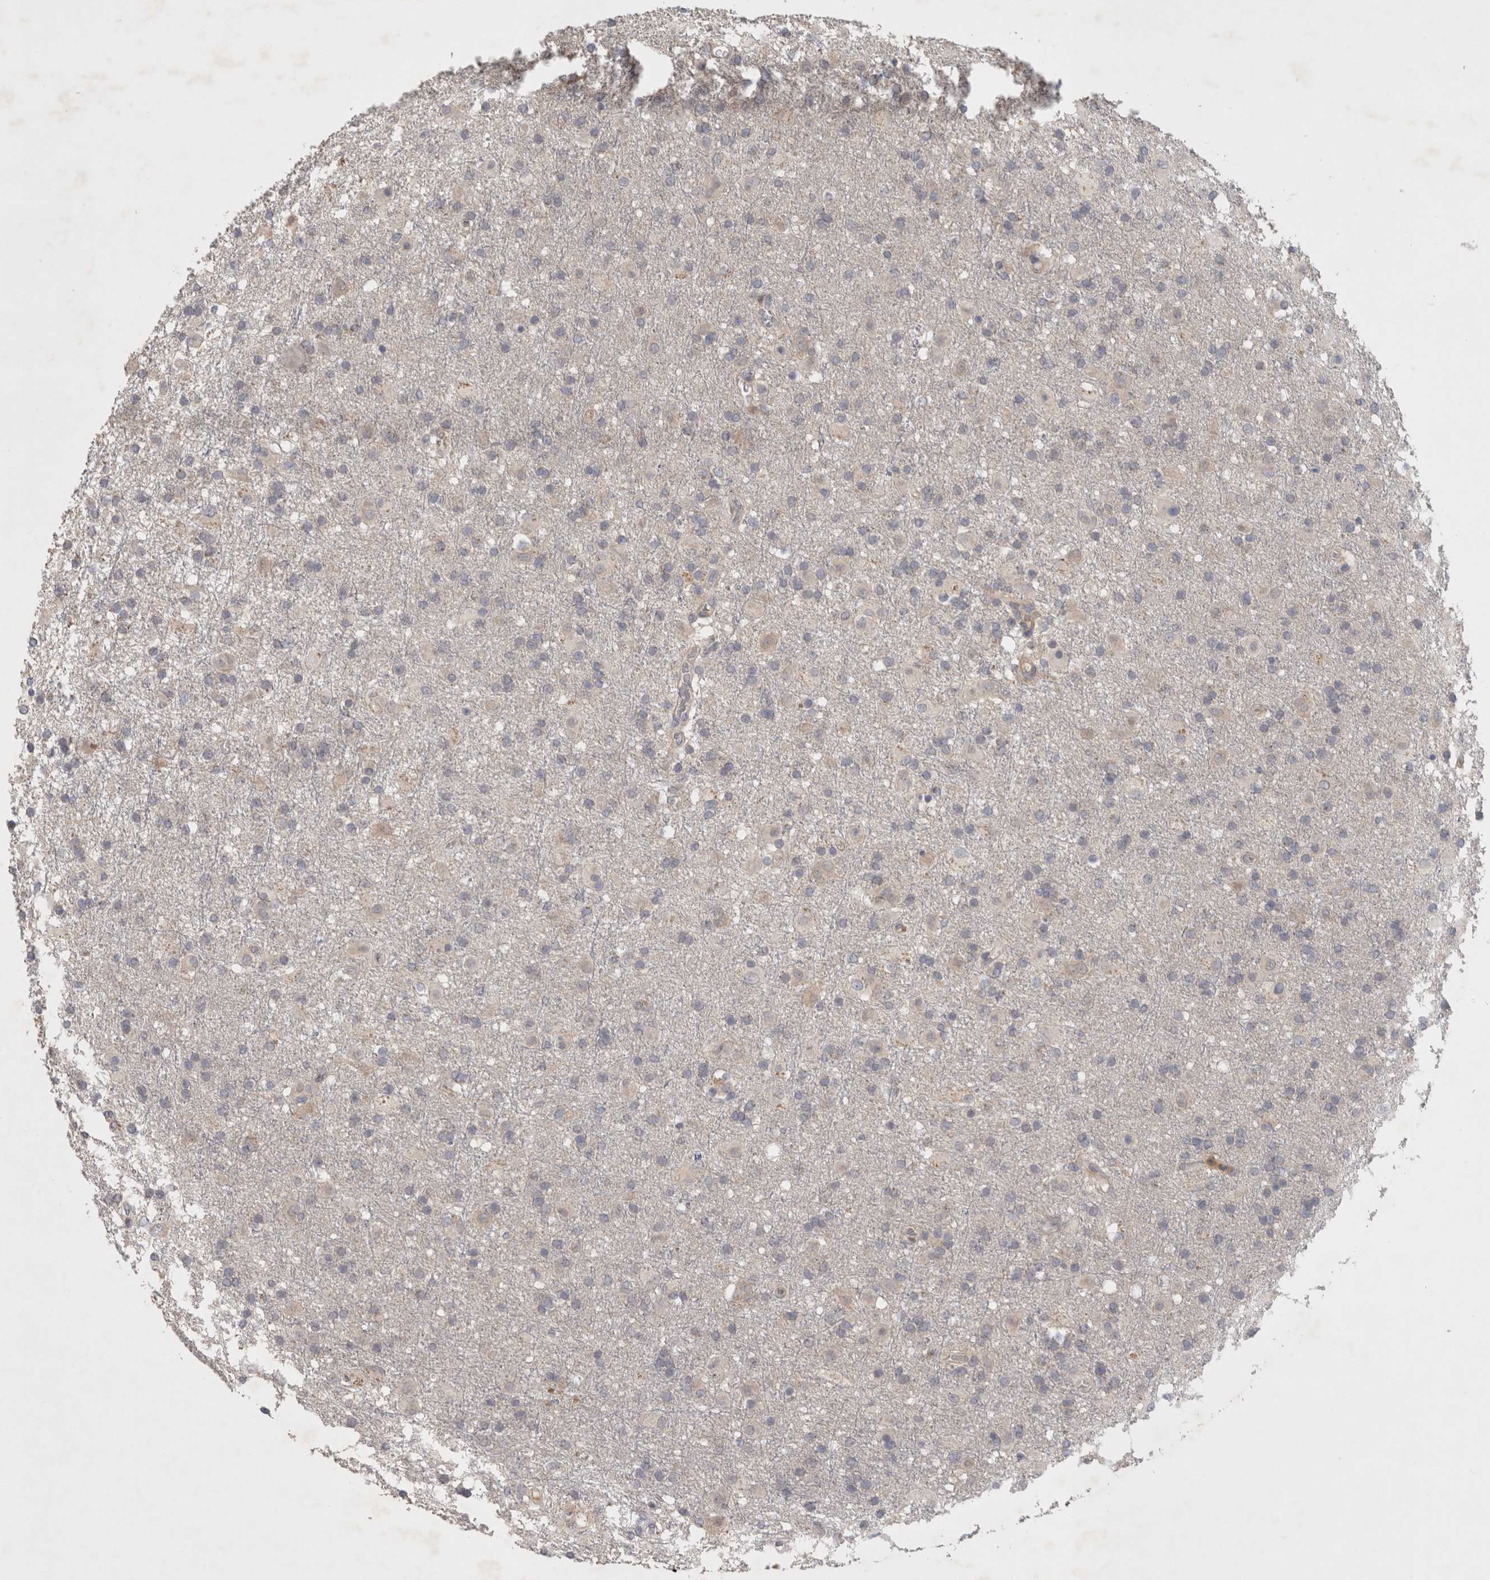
{"staining": {"intensity": "negative", "quantity": "none", "location": "none"}, "tissue": "glioma", "cell_type": "Tumor cells", "image_type": "cancer", "snomed": [{"axis": "morphology", "description": "Glioma, malignant, Low grade"}, {"axis": "topography", "description": "Brain"}], "caption": "IHC micrograph of neoplastic tissue: human glioma stained with DAB demonstrates no significant protein positivity in tumor cells.", "gene": "GFRA2", "patient": {"sex": "male", "age": 65}}